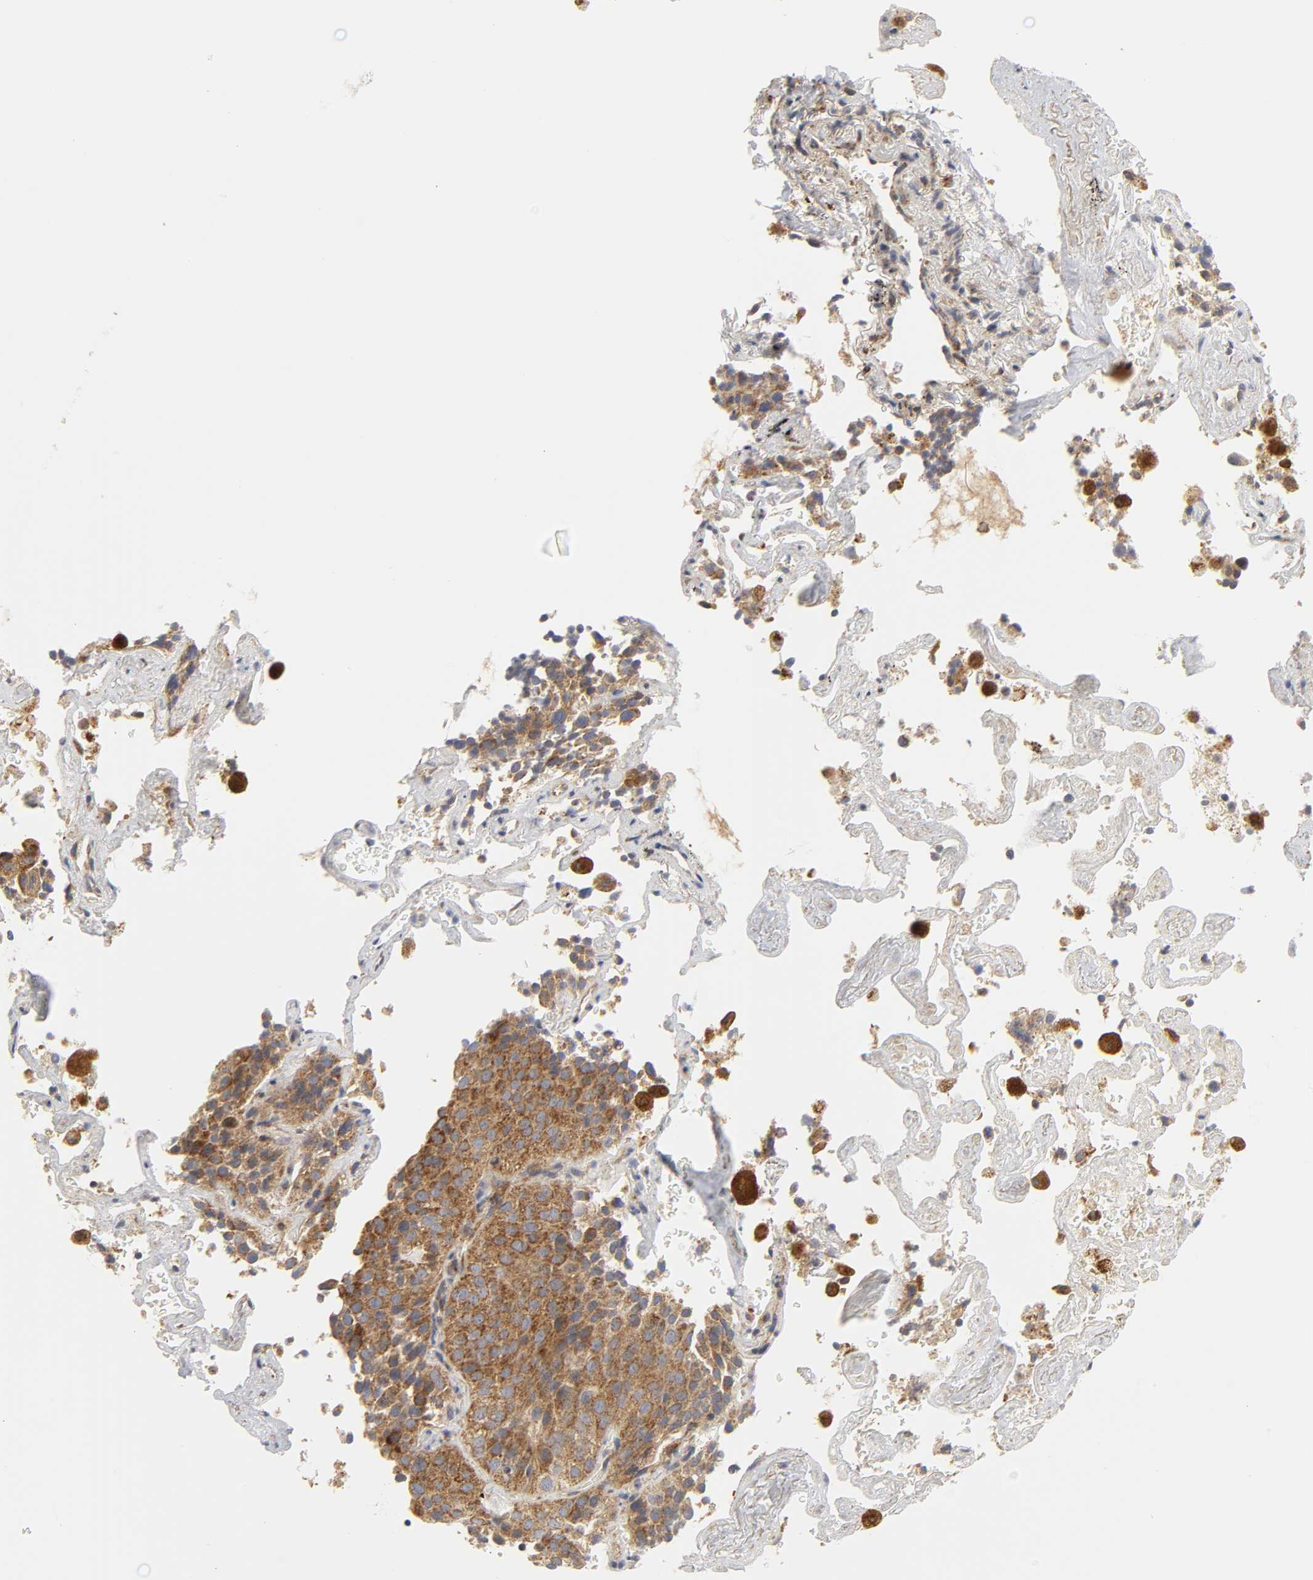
{"staining": {"intensity": "moderate", "quantity": ">75%", "location": "cytoplasmic/membranous"}, "tissue": "lung cancer", "cell_type": "Tumor cells", "image_type": "cancer", "snomed": [{"axis": "morphology", "description": "Squamous cell carcinoma, NOS"}, {"axis": "topography", "description": "Lung"}], "caption": "Lung squamous cell carcinoma stained for a protein demonstrates moderate cytoplasmic/membranous positivity in tumor cells. Nuclei are stained in blue.", "gene": "BAX", "patient": {"sex": "male", "age": 54}}